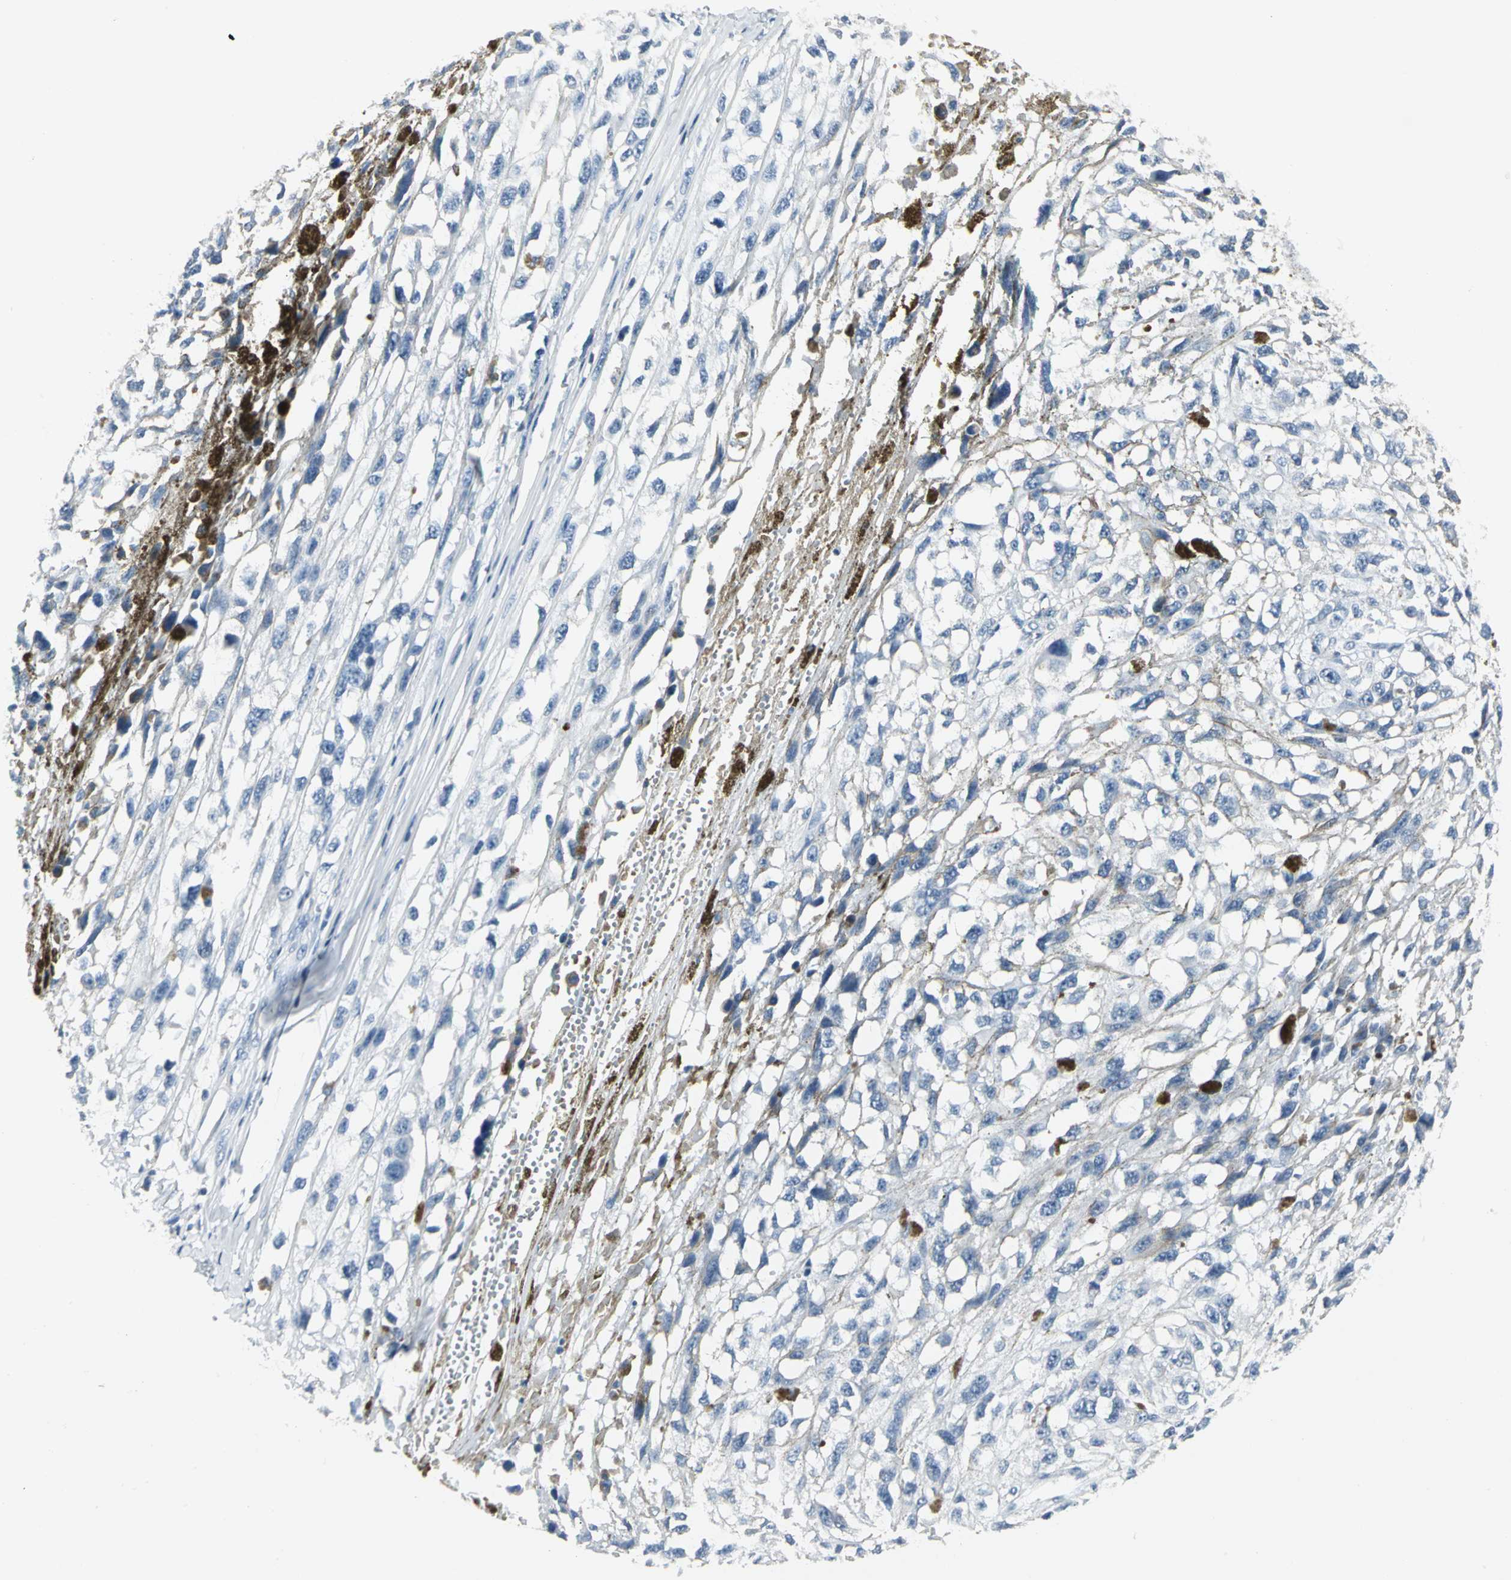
{"staining": {"intensity": "negative", "quantity": "none", "location": "none"}, "tissue": "melanoma", "cell_type": "Tumor cells", "image_type": "cancer", "snomed": [{"axis": "morphology", "description": "Malignant melanoma, Metastatic site"}, {"axis": "topography", "description": "Lymph node"}], "caption": "Immunohistochemistry photomicrograph of melanoma stained for a protein (brown), which shows no positivity in tumor cells.", "gene": "IQGAP2", "patient": {"sex": "male", "age": 59}}